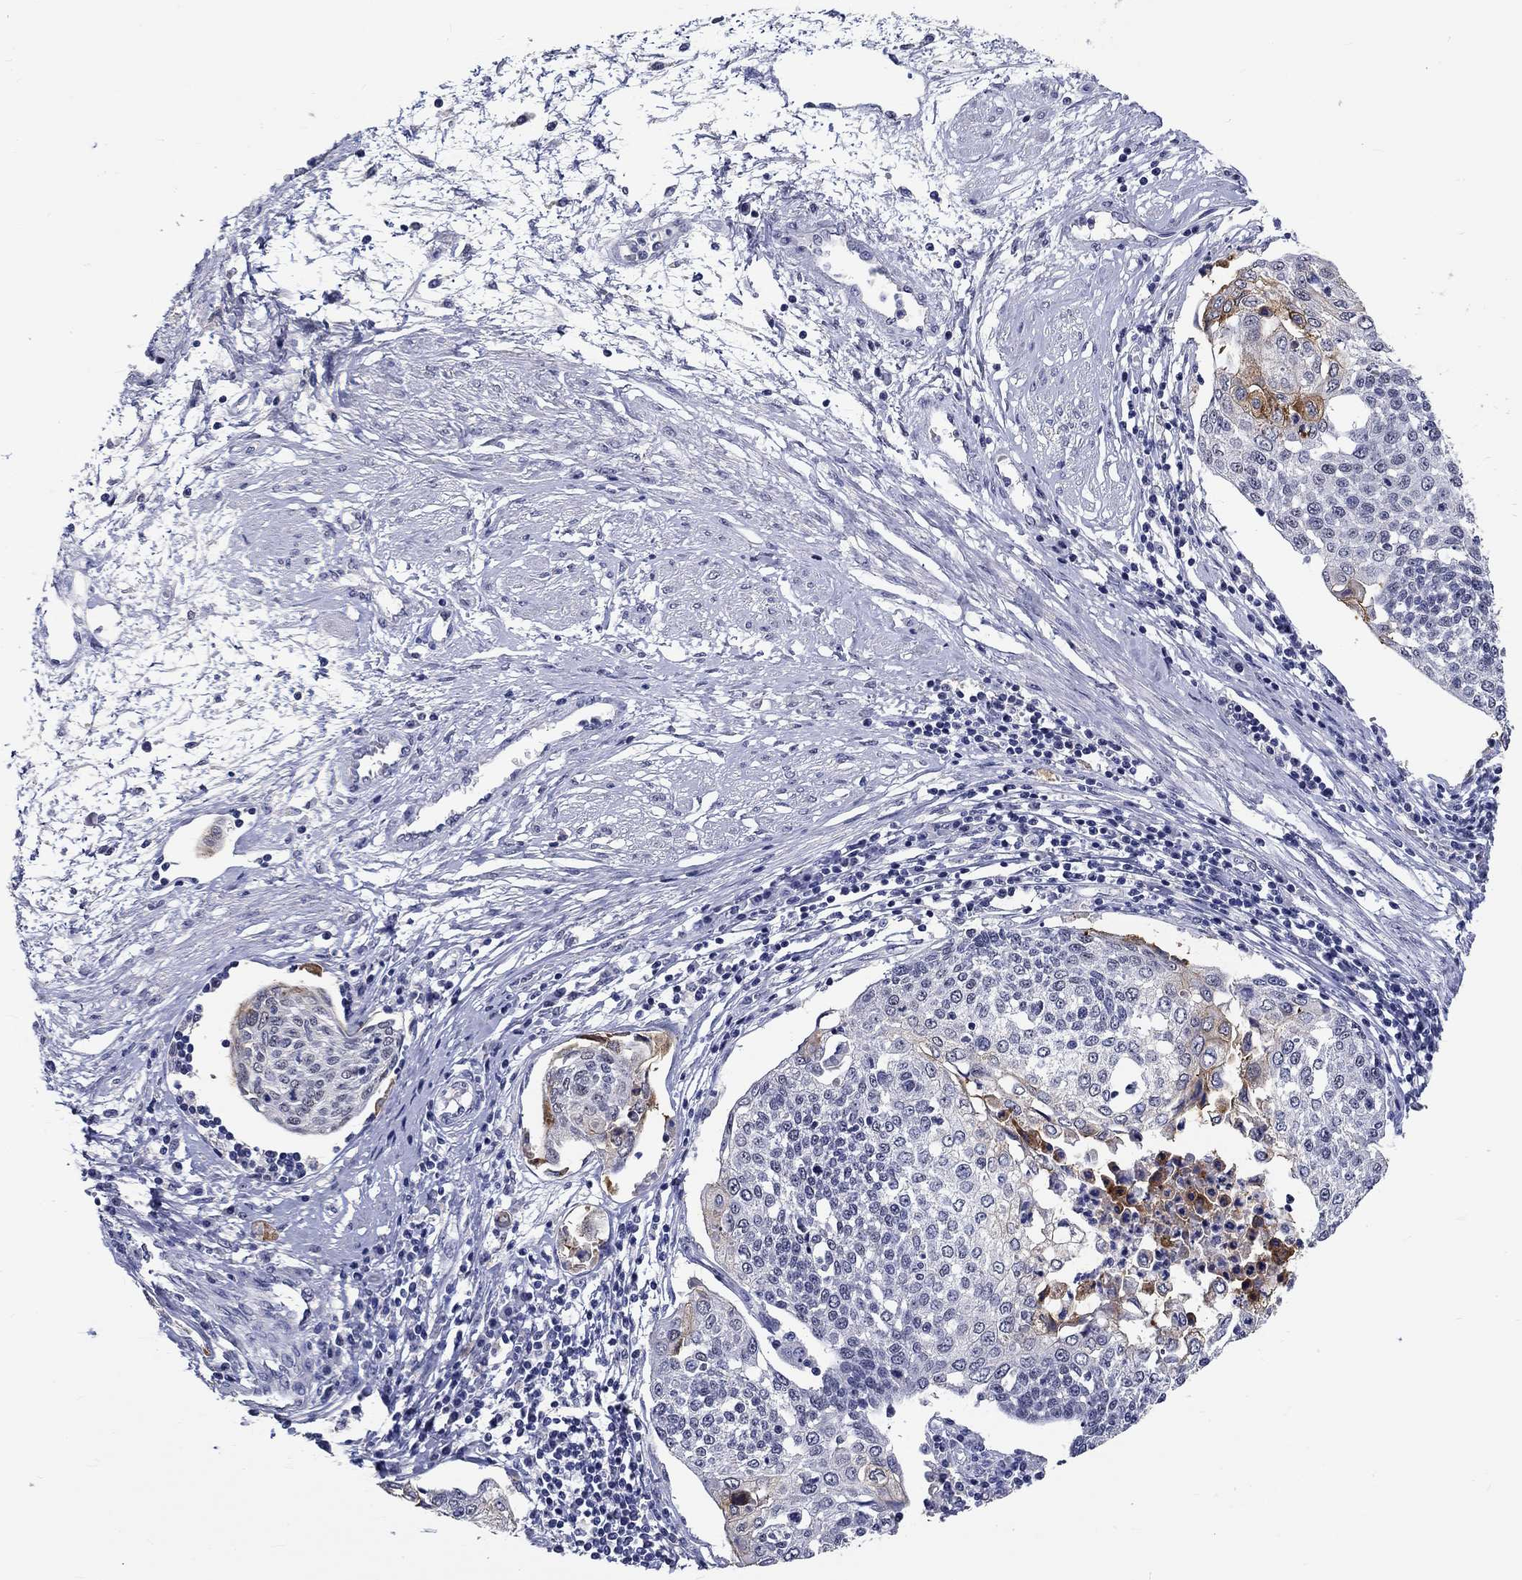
{"staining": {"intensity": "strong", "quantity": "<25%", "location": "cytoplasmic/membranous"}, "tissue": "cervical cancer", "cell_type": "Tumor cells", "image_type": "cancer", "snomed": [{"axis": "morphology", "description": "Squamous cell carcinoma, NOS"}, {"axis": "topography", "description": "Cervix"}], "caption": "Immunohistochemical staining of human squamous cell carcinoma (cervical) shows medium levels of strong cytoplasmic/membranous protein staining in about <25% of tumor cells.", "gene": "GRIN1", "patient": {"sex": "female", "age": 34}}